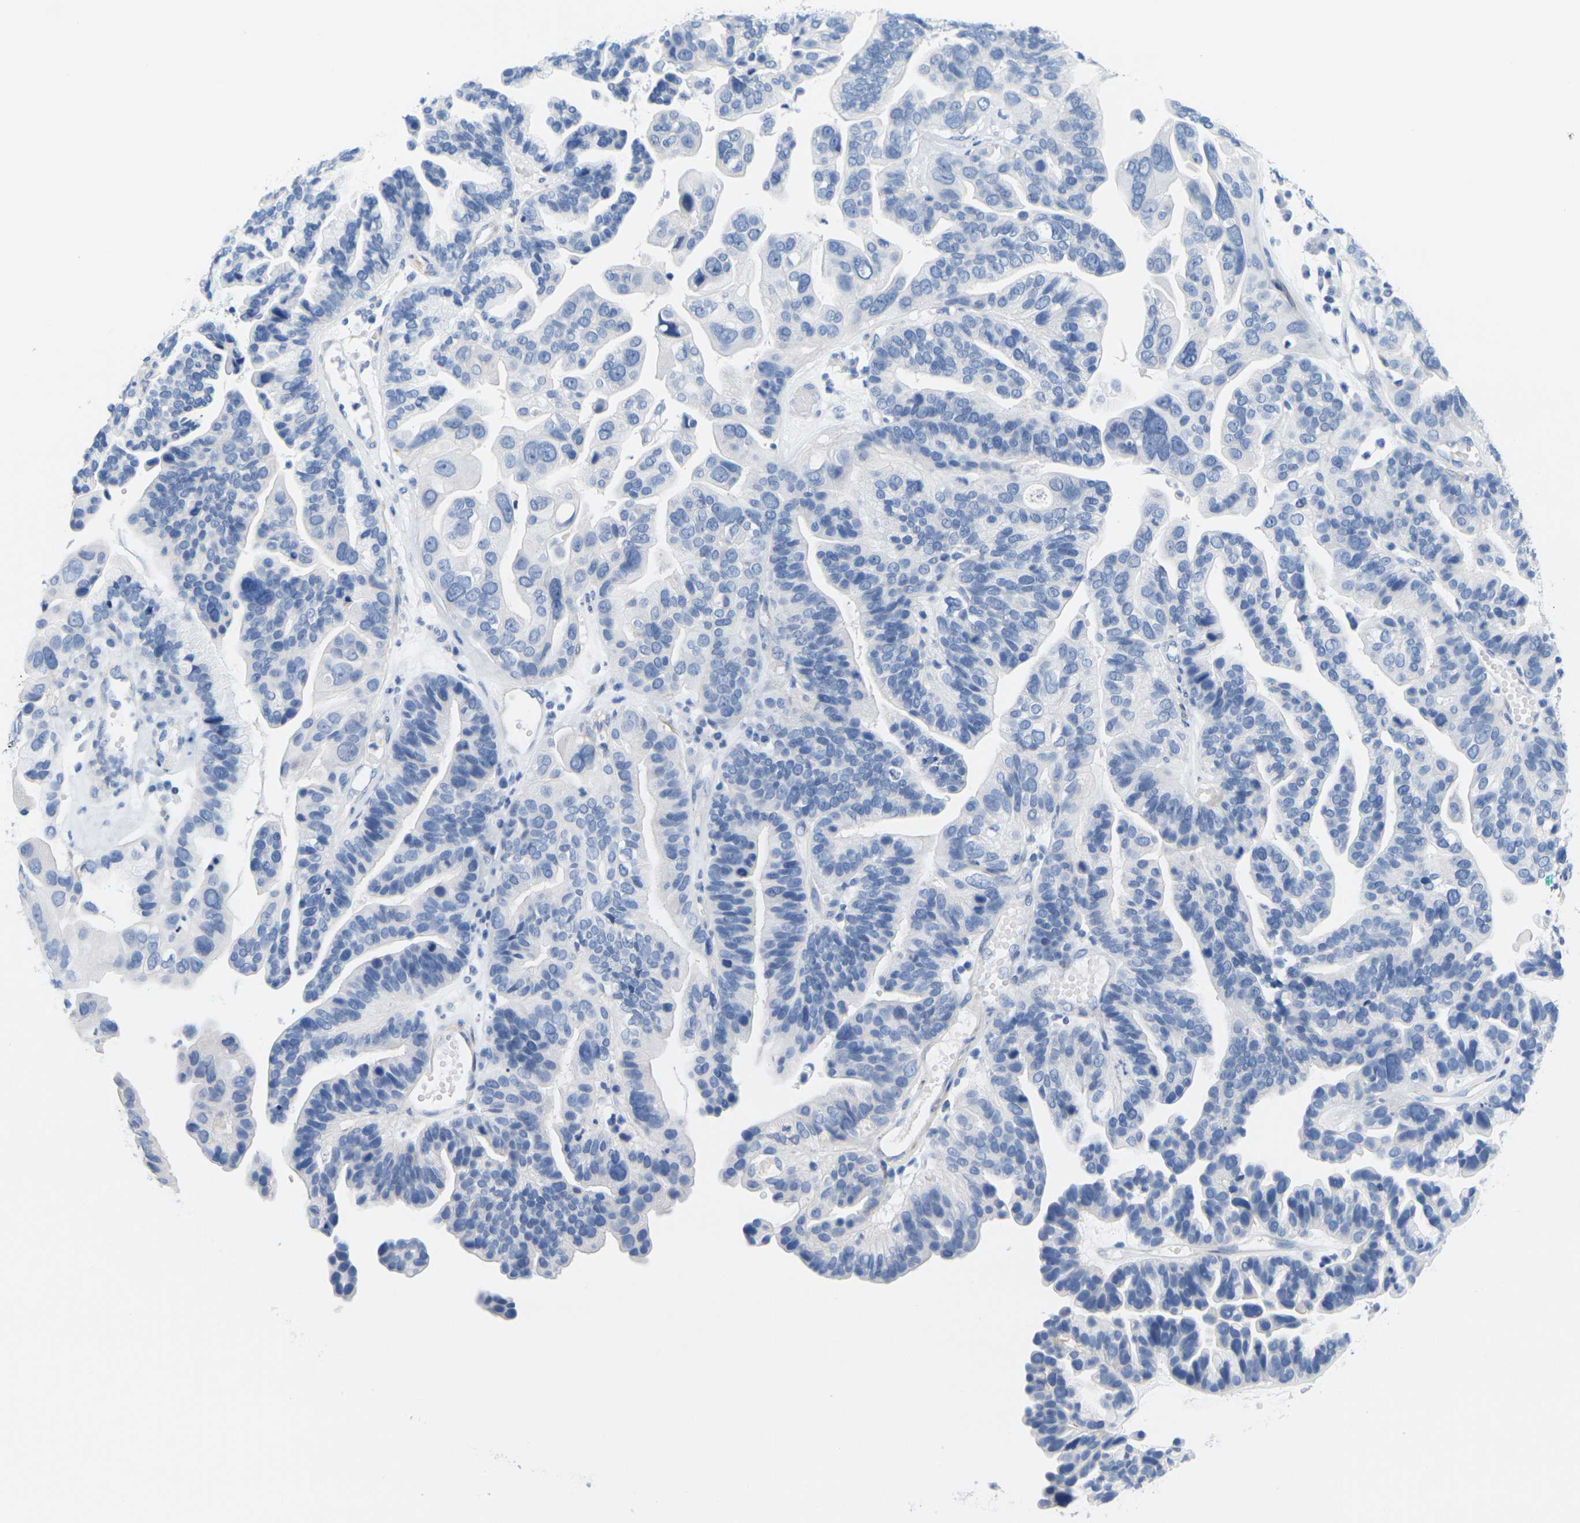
{"staining": {"intensity": "negative", "quantity": "none", "location": "none"}, "tissue": "ovarian cancer", "cell_type": "Tumor cells", "image_type": "cancer", "snomed": [{"axis": "morphology", "description": "Cystadenocarcinoma, serous, NOS"}, {"axis": "topography", "description": "Ovary"}], "caption": "Human ovarian cancer (serous cystadenocarcinoma) stained for a protein using immunohistochemistry demonstrates no expression in tumor cells.", "gene": "CNN1", "patient": {"sex": "female", "age": 56}}